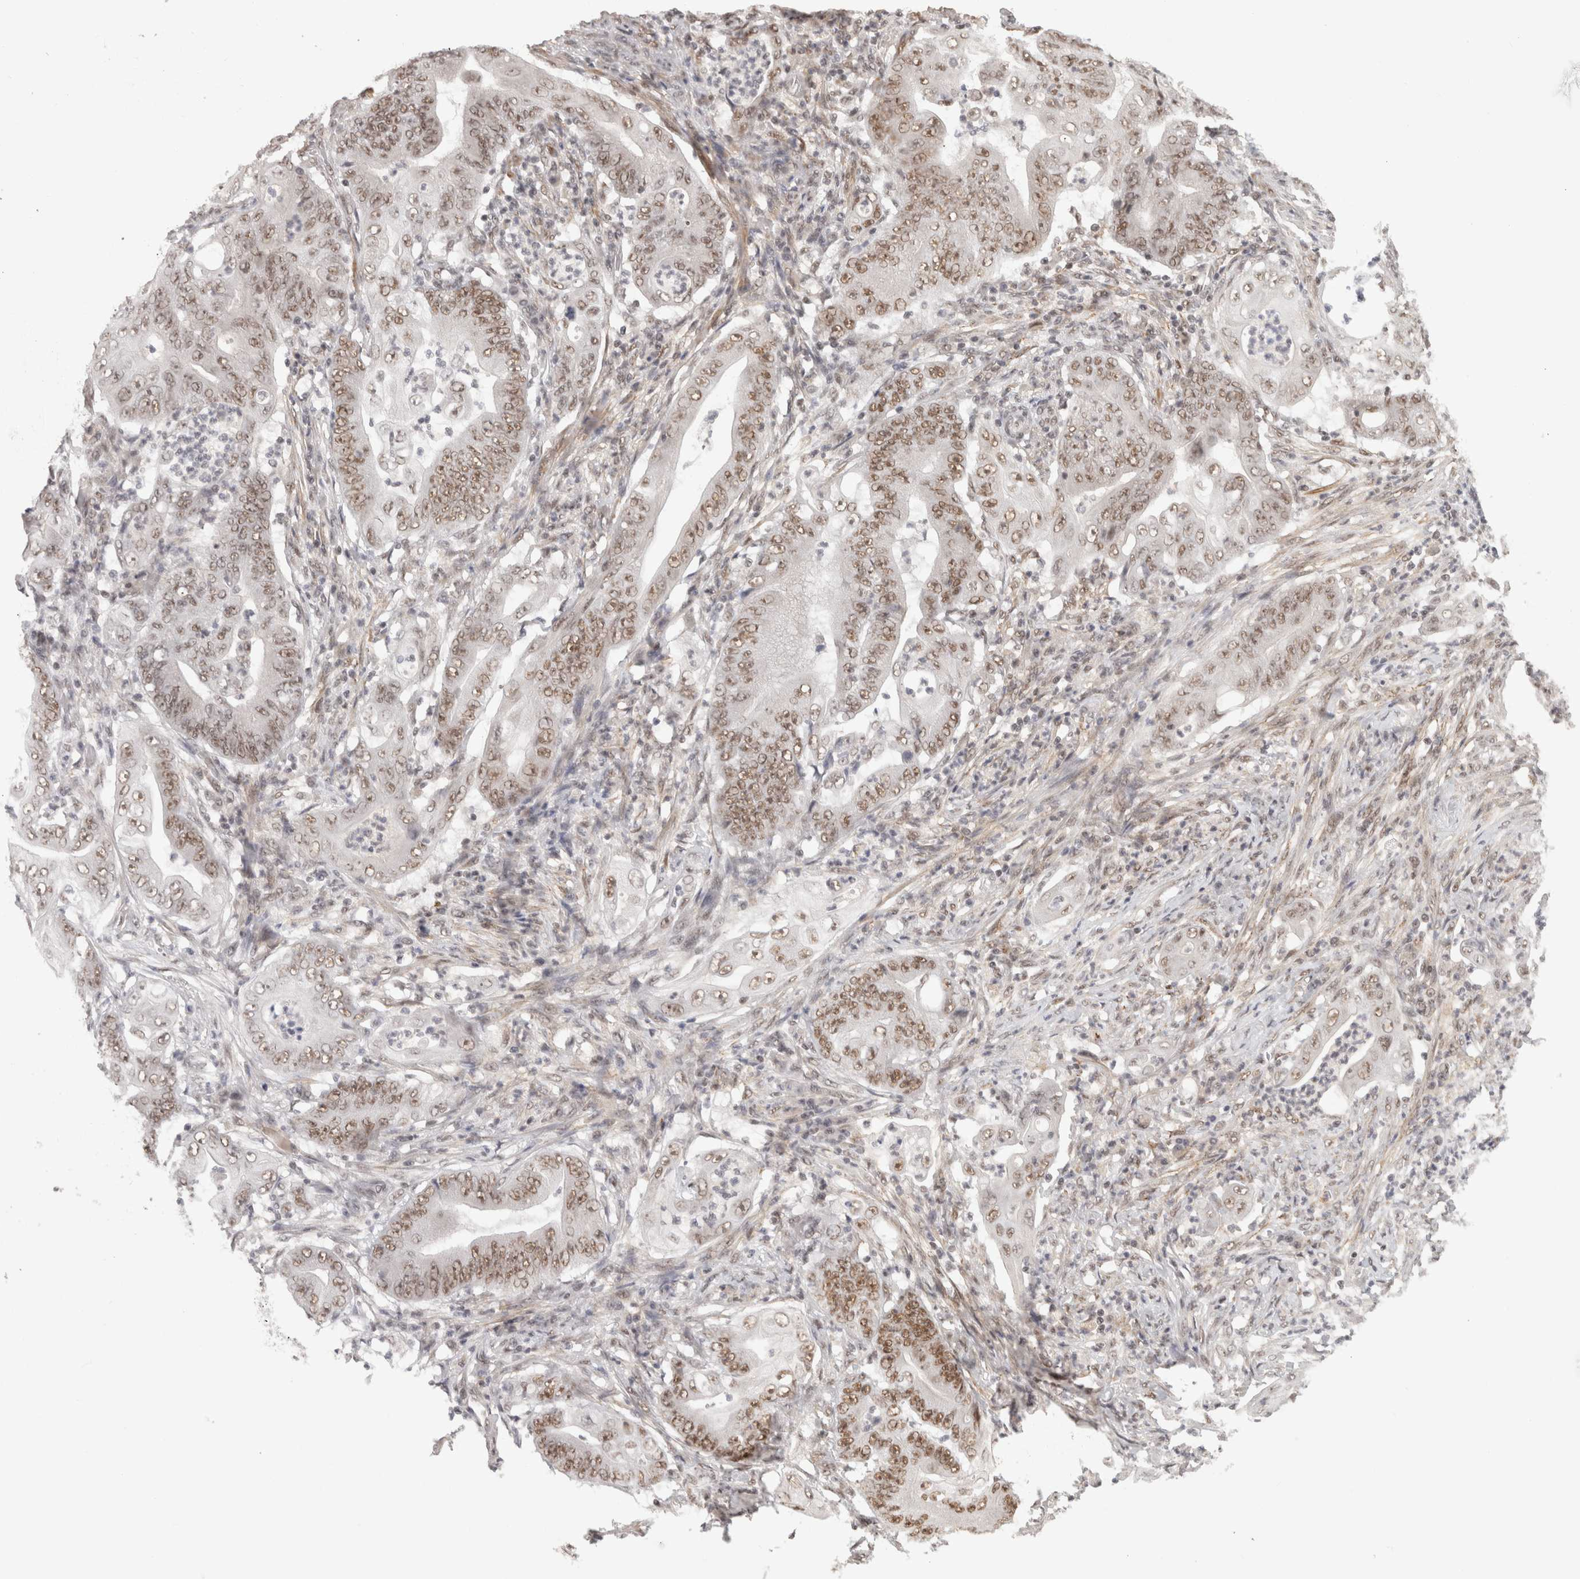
{"staining": {"intensity": "moderate", "quantity": "25%-75%", "location": "nuclear"}, "tissue": "stomach cancer", "cell_type": "Tumor cells", "image_type": "cancer", "snomed": [{"axis": "morphology", "description": "Adenocarcinoma, NOS"}, {"axis": "topography", "description": "Stomach"}], "caption": "IHC image of adenocarcinoma (stomach) stained for a protein (brown), which shows medium levels of moderate nuclear expression in about 25%-75% of tumor cells.", "gene": "ZNF830", "patient": {"sex": "female", "age": 73}}